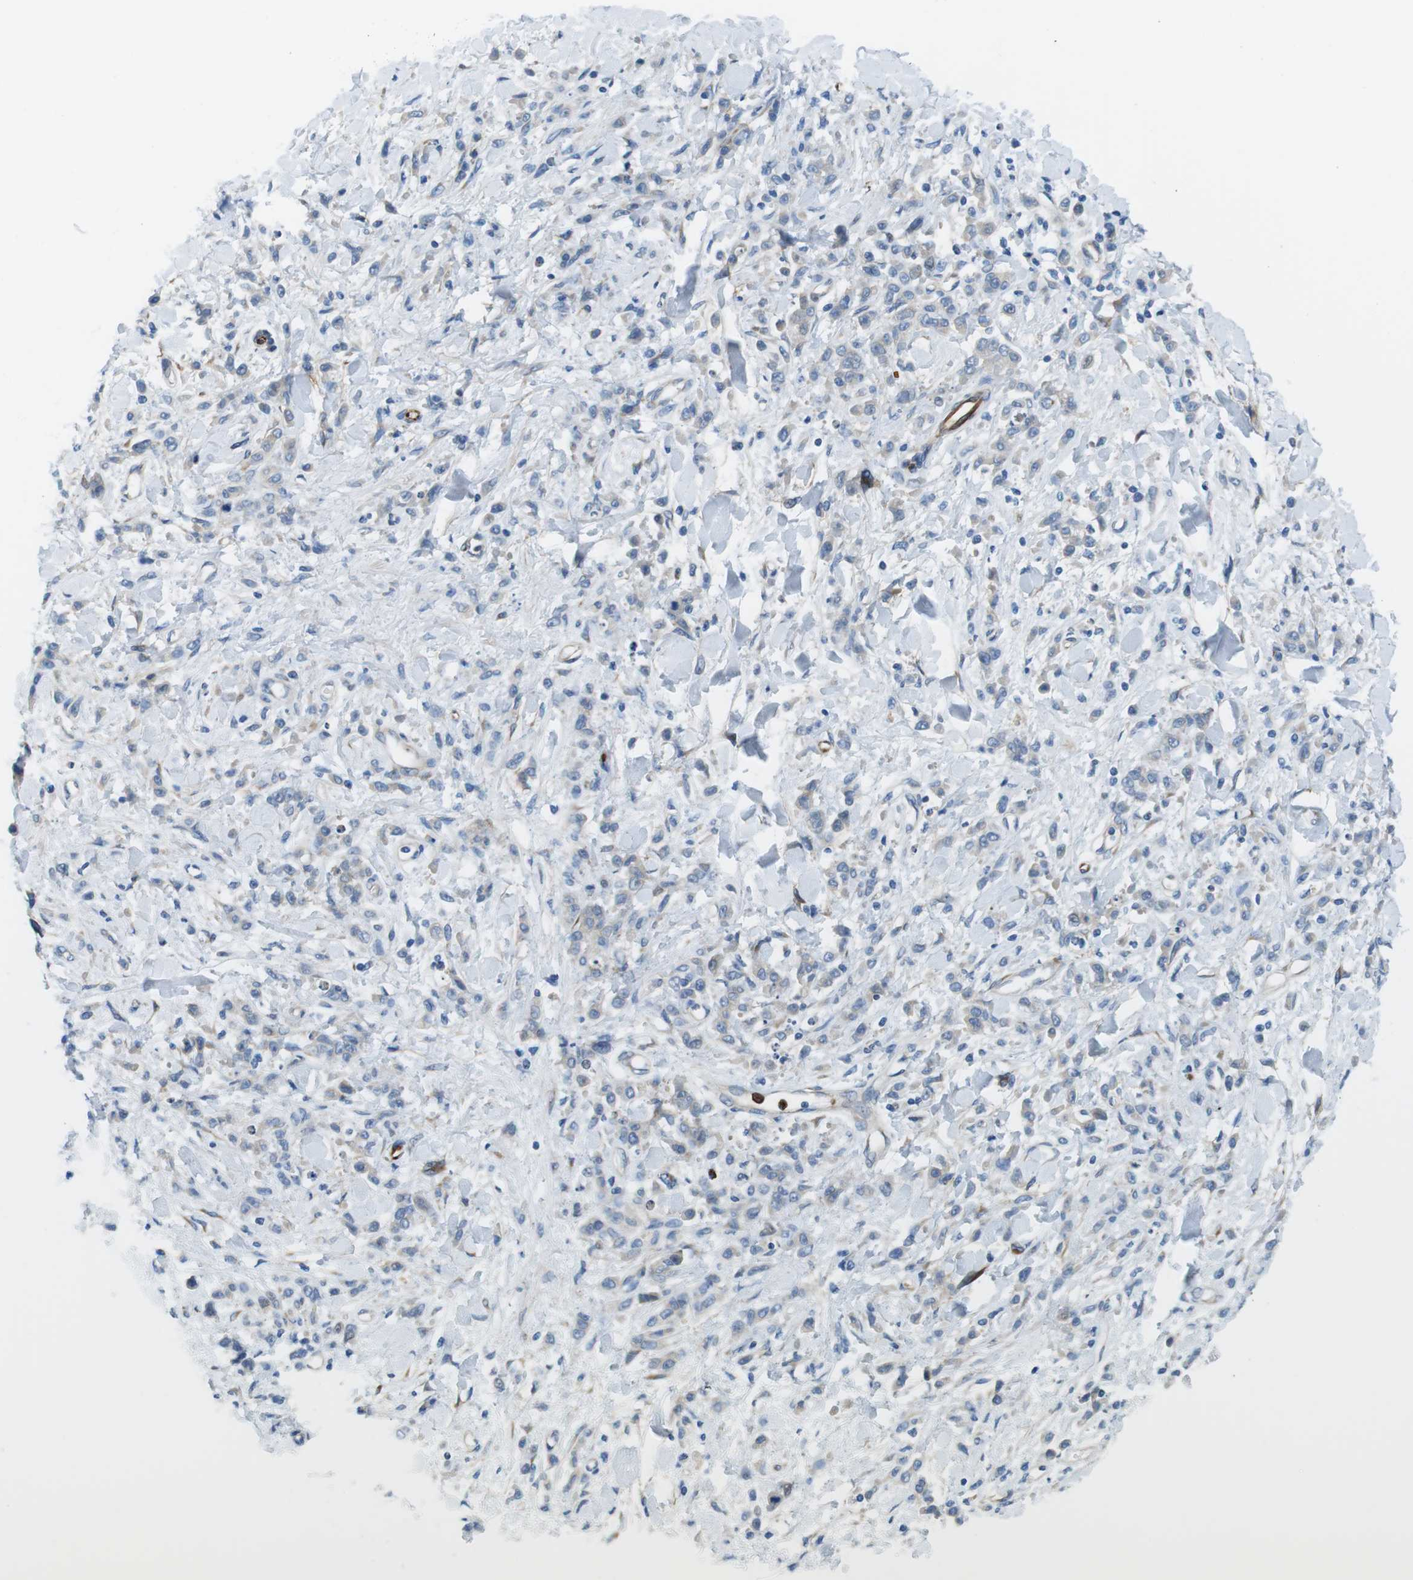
{"staining": {"intensity": "weak", "quantity": "<25%", "location": "cytoplasmic/membranous"}, "tissue": "stomach cancer", "cell_type": "Tumor cells", "image_type": "cancer", "snomed": [{"axis": "morphology", "description": "Normal tissue, NOS"}, {"axis": "morphology", "description": "Adenocarcinoma, NOS"}, {"axis": "topography", "description": "Stomach"}], "caption": "Histopathology image shows no significant protein positivity in tumor cells of stomach cancer (adenocarcinoma).", "gene": "EMP2", "patient": {"sex": "male", "age": 82}}